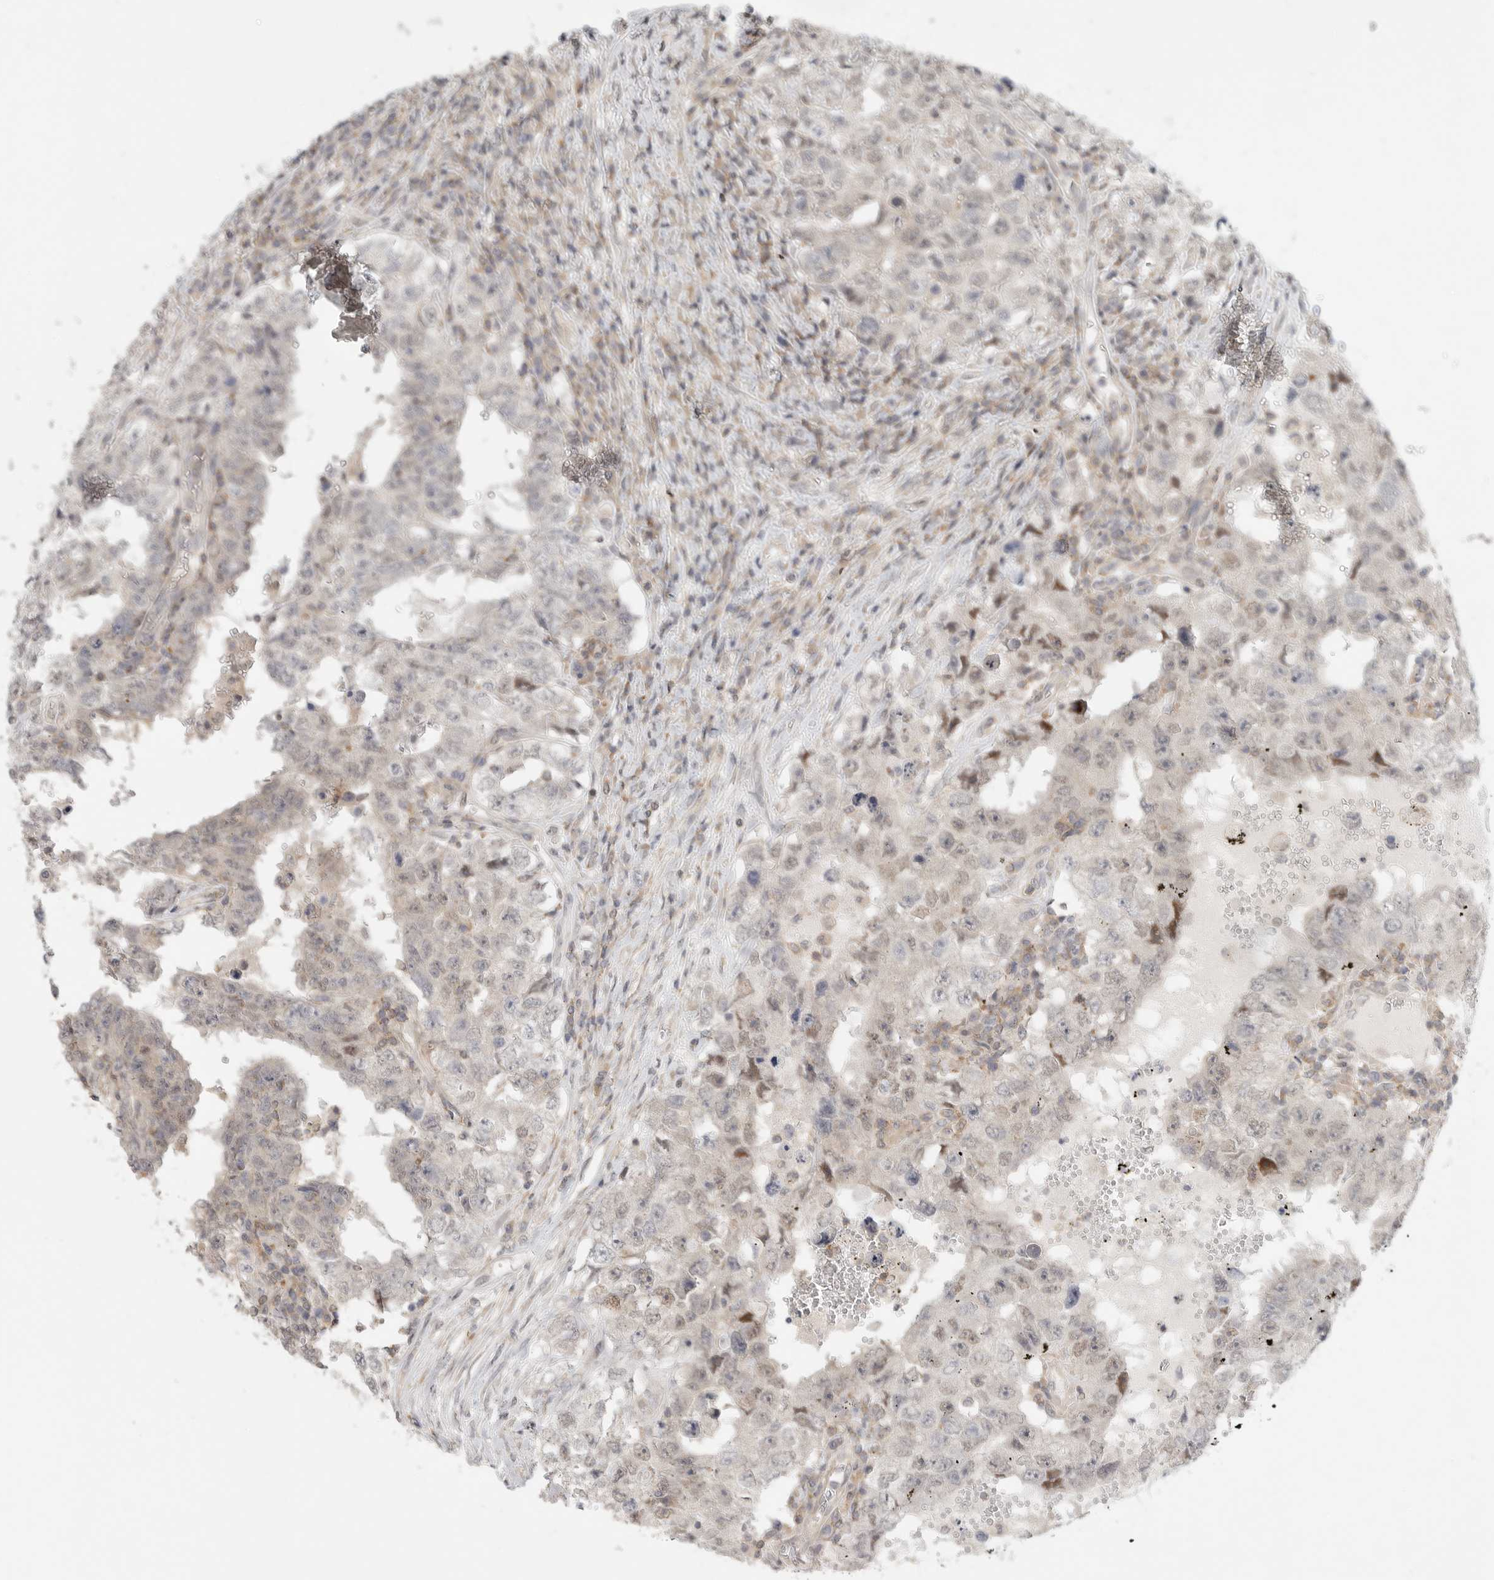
{"staining": {"intensity": "weak", "quantity": "<25%", "location": "nuclear"}, "tissue": "testis cancer", "cell_type": "Tumor cells", "image_type": "cancer", "snomed": [{"axis": "morphology", "description": "Carcinoma, Embryonal, NOS"}, {"axis": "topography", "description": "Testis"}], "caption": "A photomicrograph of human testis cancer is negative for staining in tumor cells.", "gene": "HDAC6", "patient": {"sex": "male", "age": 26}}